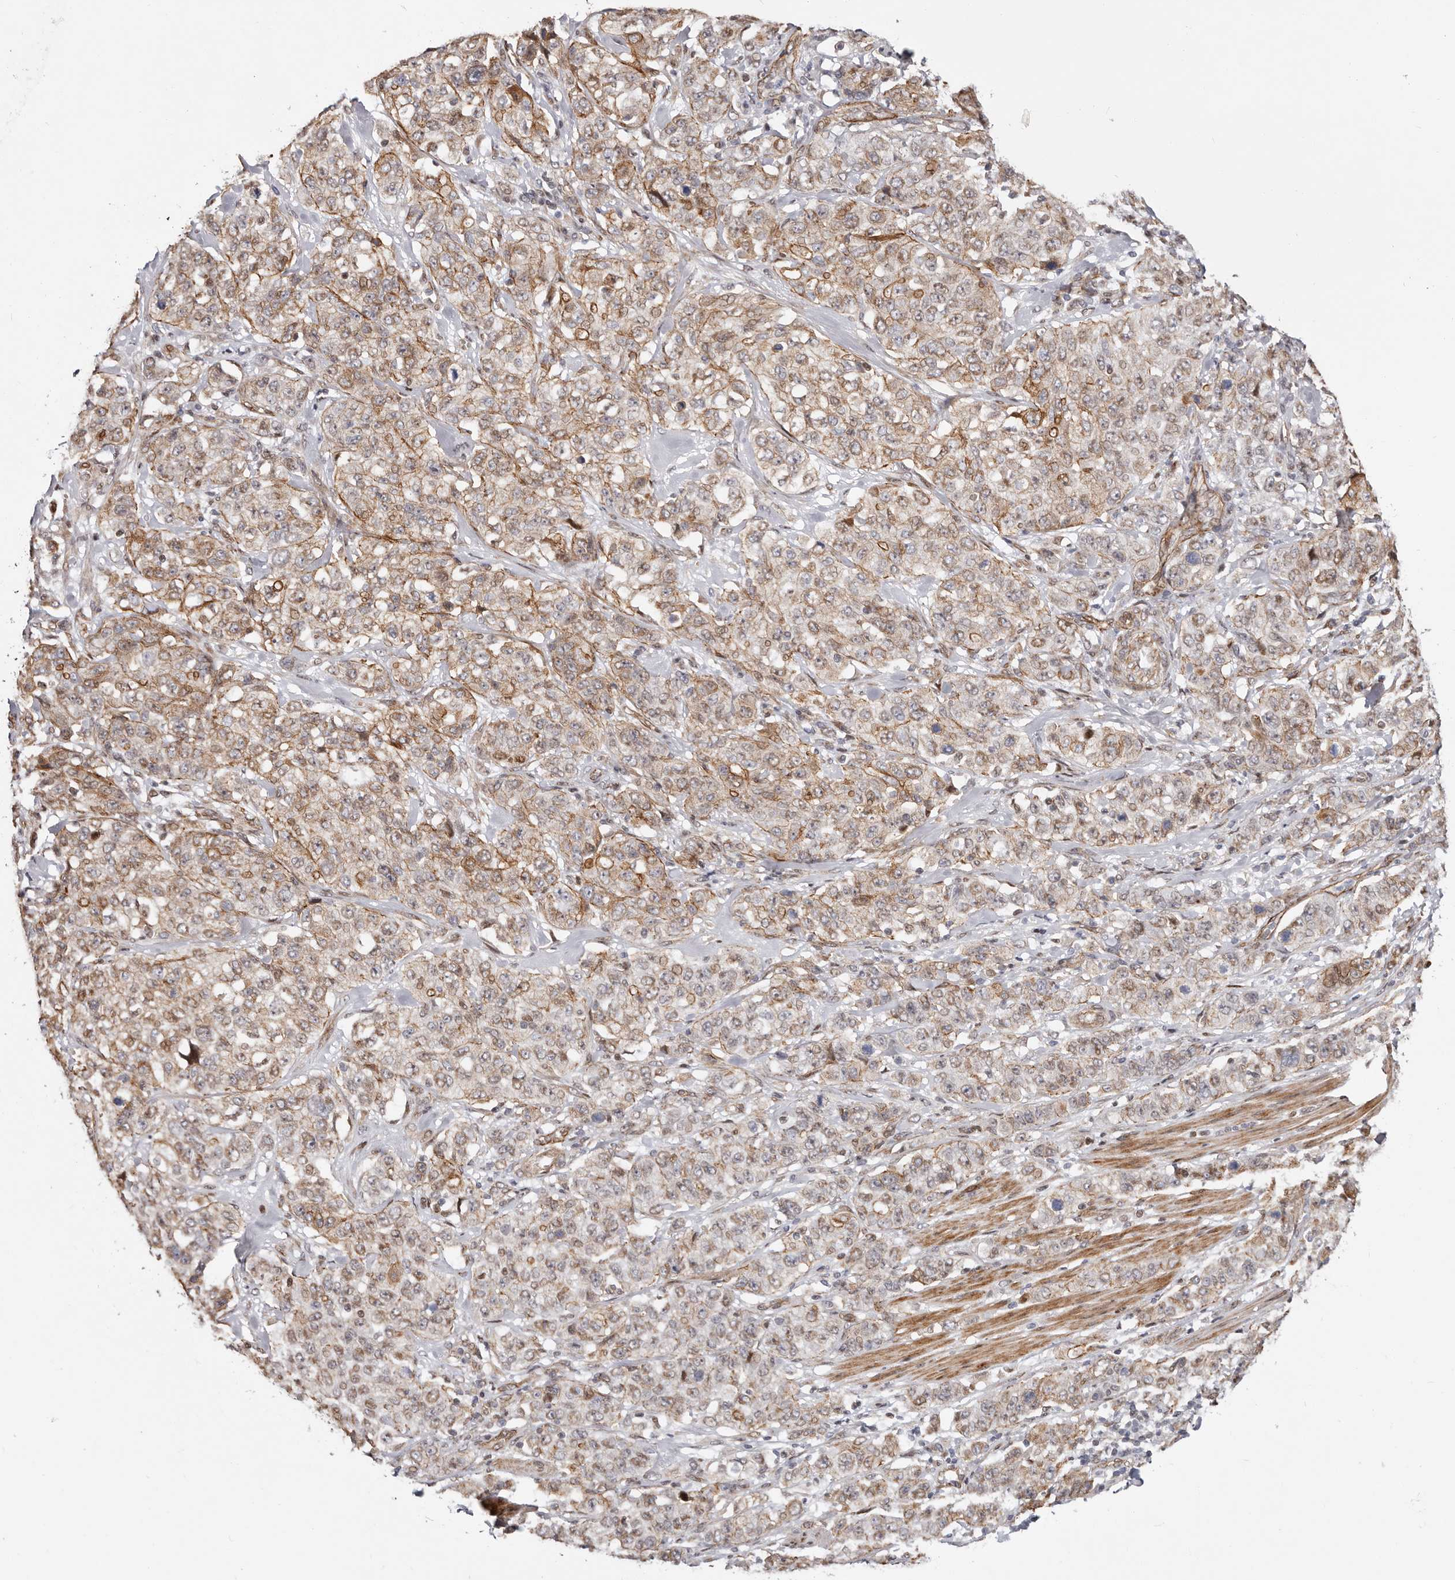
{"staining": {"intensity": "moderate", "quantity": ">75%", "location": "cytoplasmic/membranous,nuclear"}, "tissue": "stomach cancer", "cell_type": "Tumor cells", "image_type": "cancer", "snomed": [{"axis": "morphology", "description": "Adenocarcinoma, NOS"}, {"axis": "topography", "description": "Stomach"}], "caption": "Human stomach adenocarcinoma stained with a protein marker displays moderate staining in tumor cells.", "gene": "EPHX3", "patient": {"sex": "male", "age": 48}}